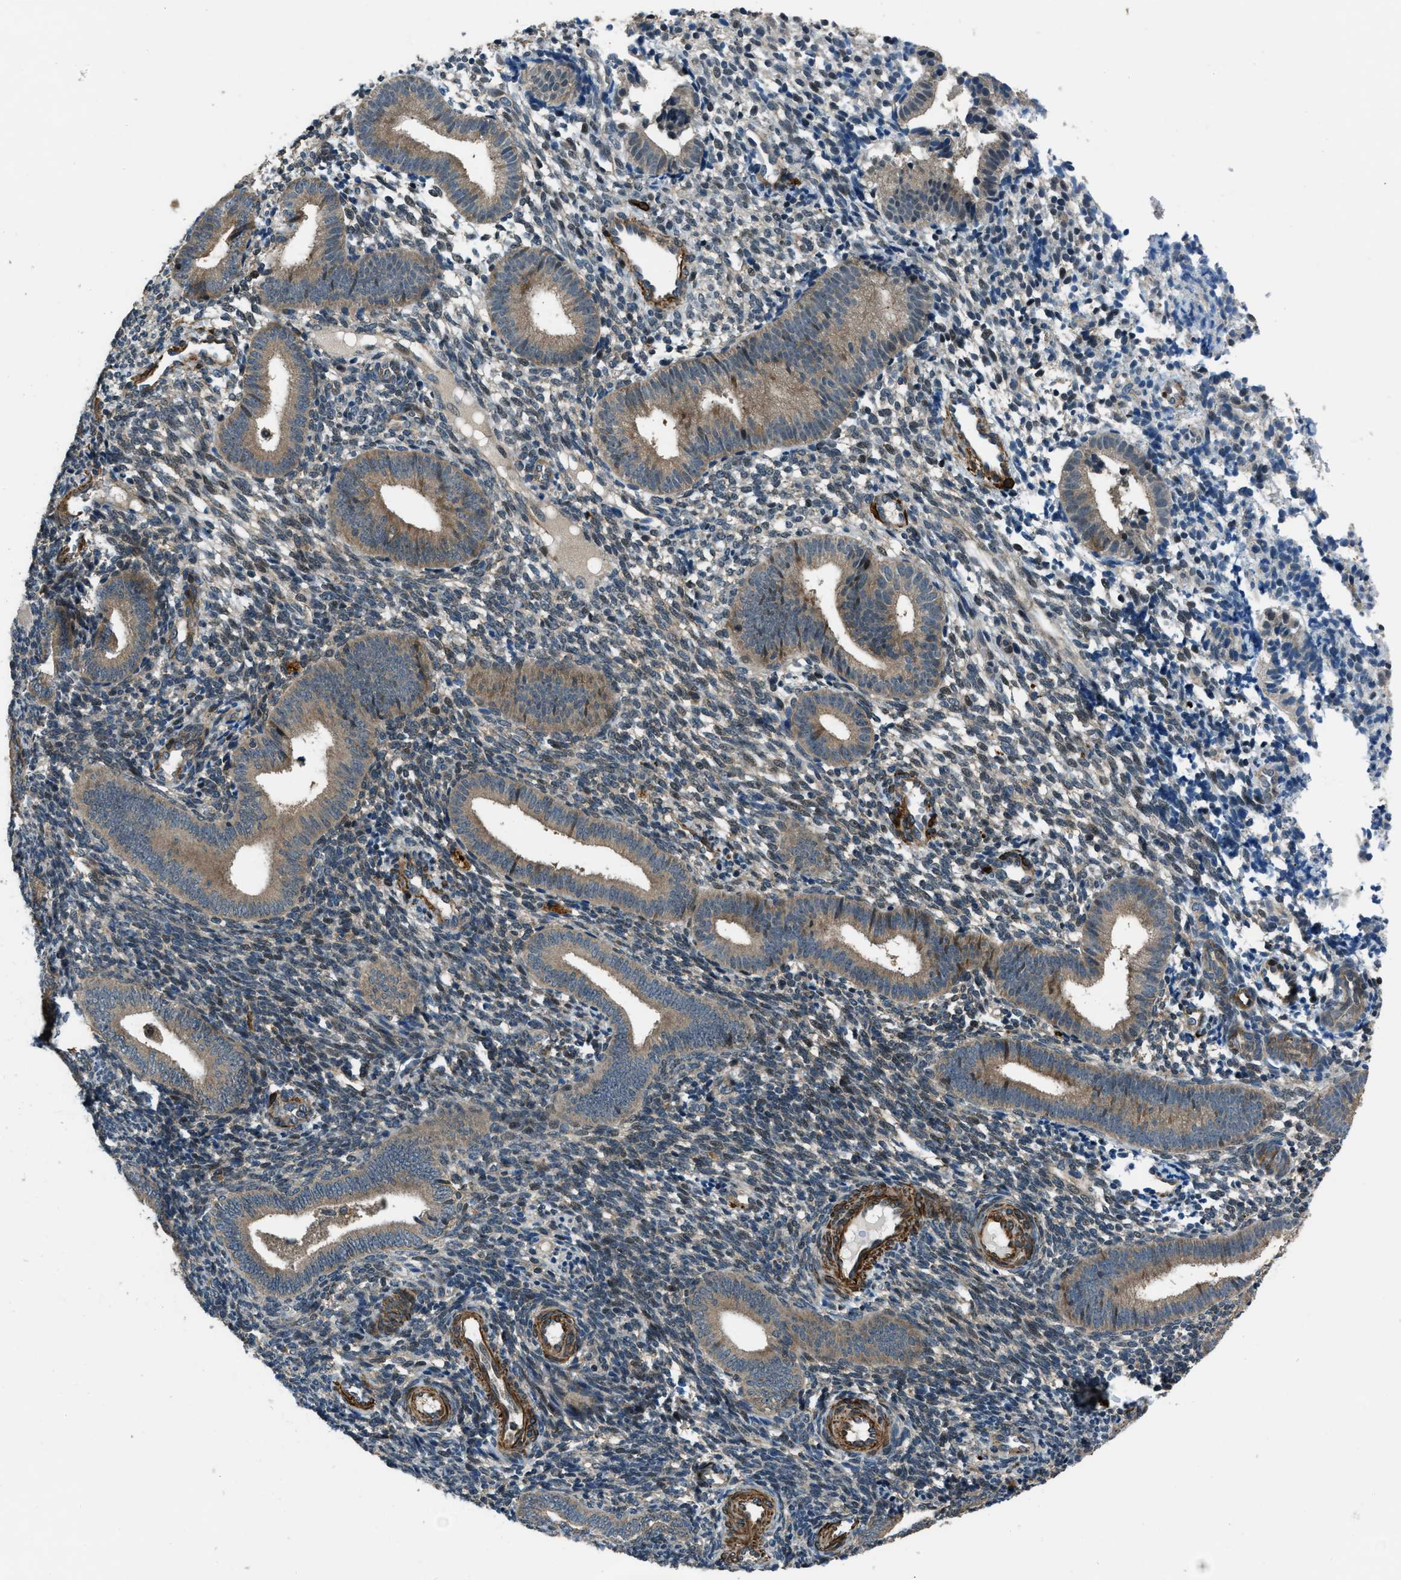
{"staining": {"intensity": "weak", "quantity": "25%-75%", "location": "cytoplasmic/membranous"}, "tissue": "endometrium", "cell_type": "Cells in endometrial stroma", "image_type": "normal", "snomed": [{"axis": "morphology", "description": "Normal tissue, NOS"}, {"axis": "topography", "description": "Uterus"}, {"axis": "topography", "description": "Endometrium"}], "caption": "Benign endometrium reveals weak cytoplasmic/membranous expression in about 25%-75% of cells in endometrial stroma.", "gene": "NUDCD3", "patient": {"sex": "female", "age": 33}}